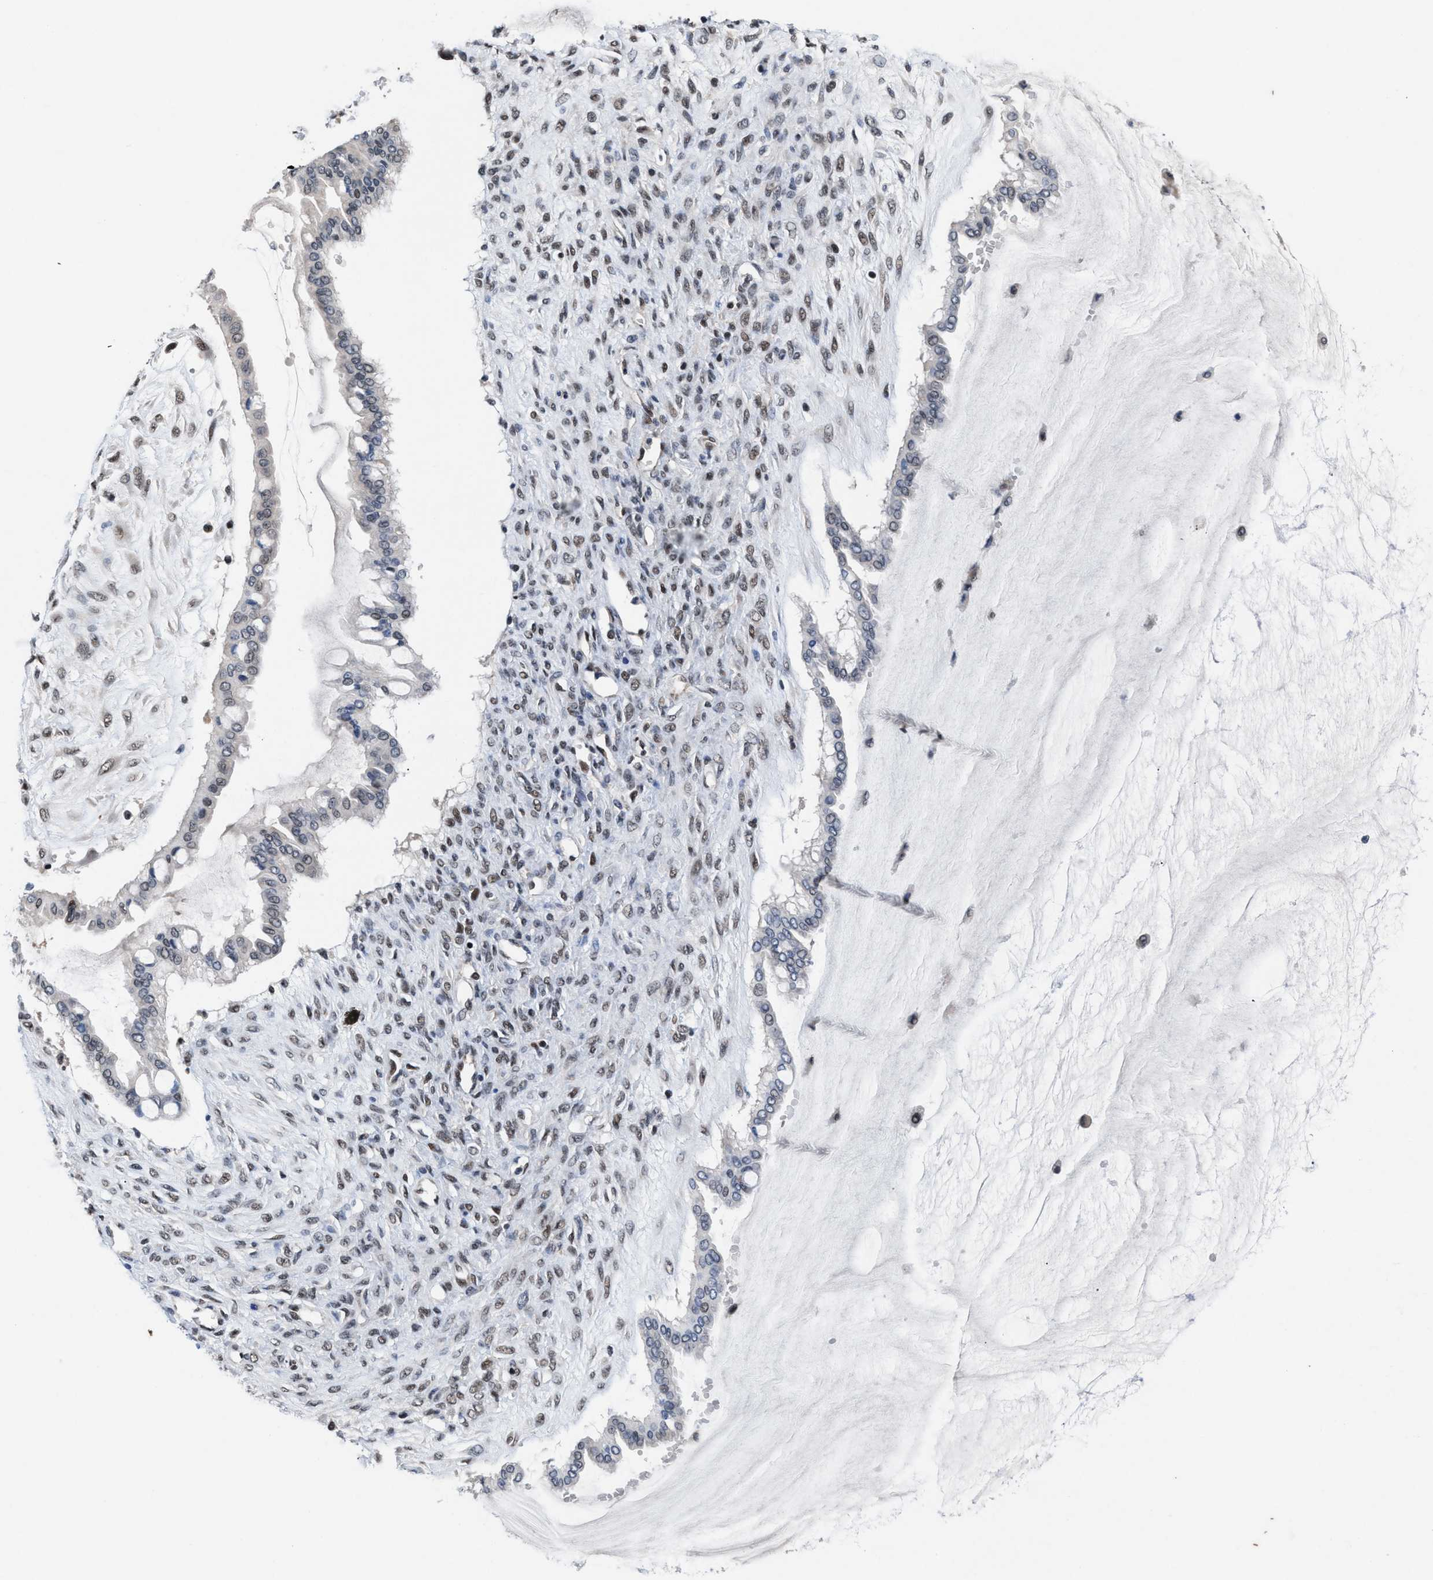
{"staining": {"intensity": "moderate", "quantity": "<25%", "location": "nuclear"}, "tissue": "ovarian cancer", "cell_type": "Tumor cells", "image_type": "cancer", "snomed": [{"axis": "morphology", "description": "Cystadenocarcinoma, mucinous, NOS"}, {"axis": "topography", "description": "Ovary"}], "caption": "The image shows a brown stain indicating the presence of a protein in the nuclear of tumor cells in ovarian cancer.", "gene": "WDR81", "patient": {"sex": "female", "age": 73}}